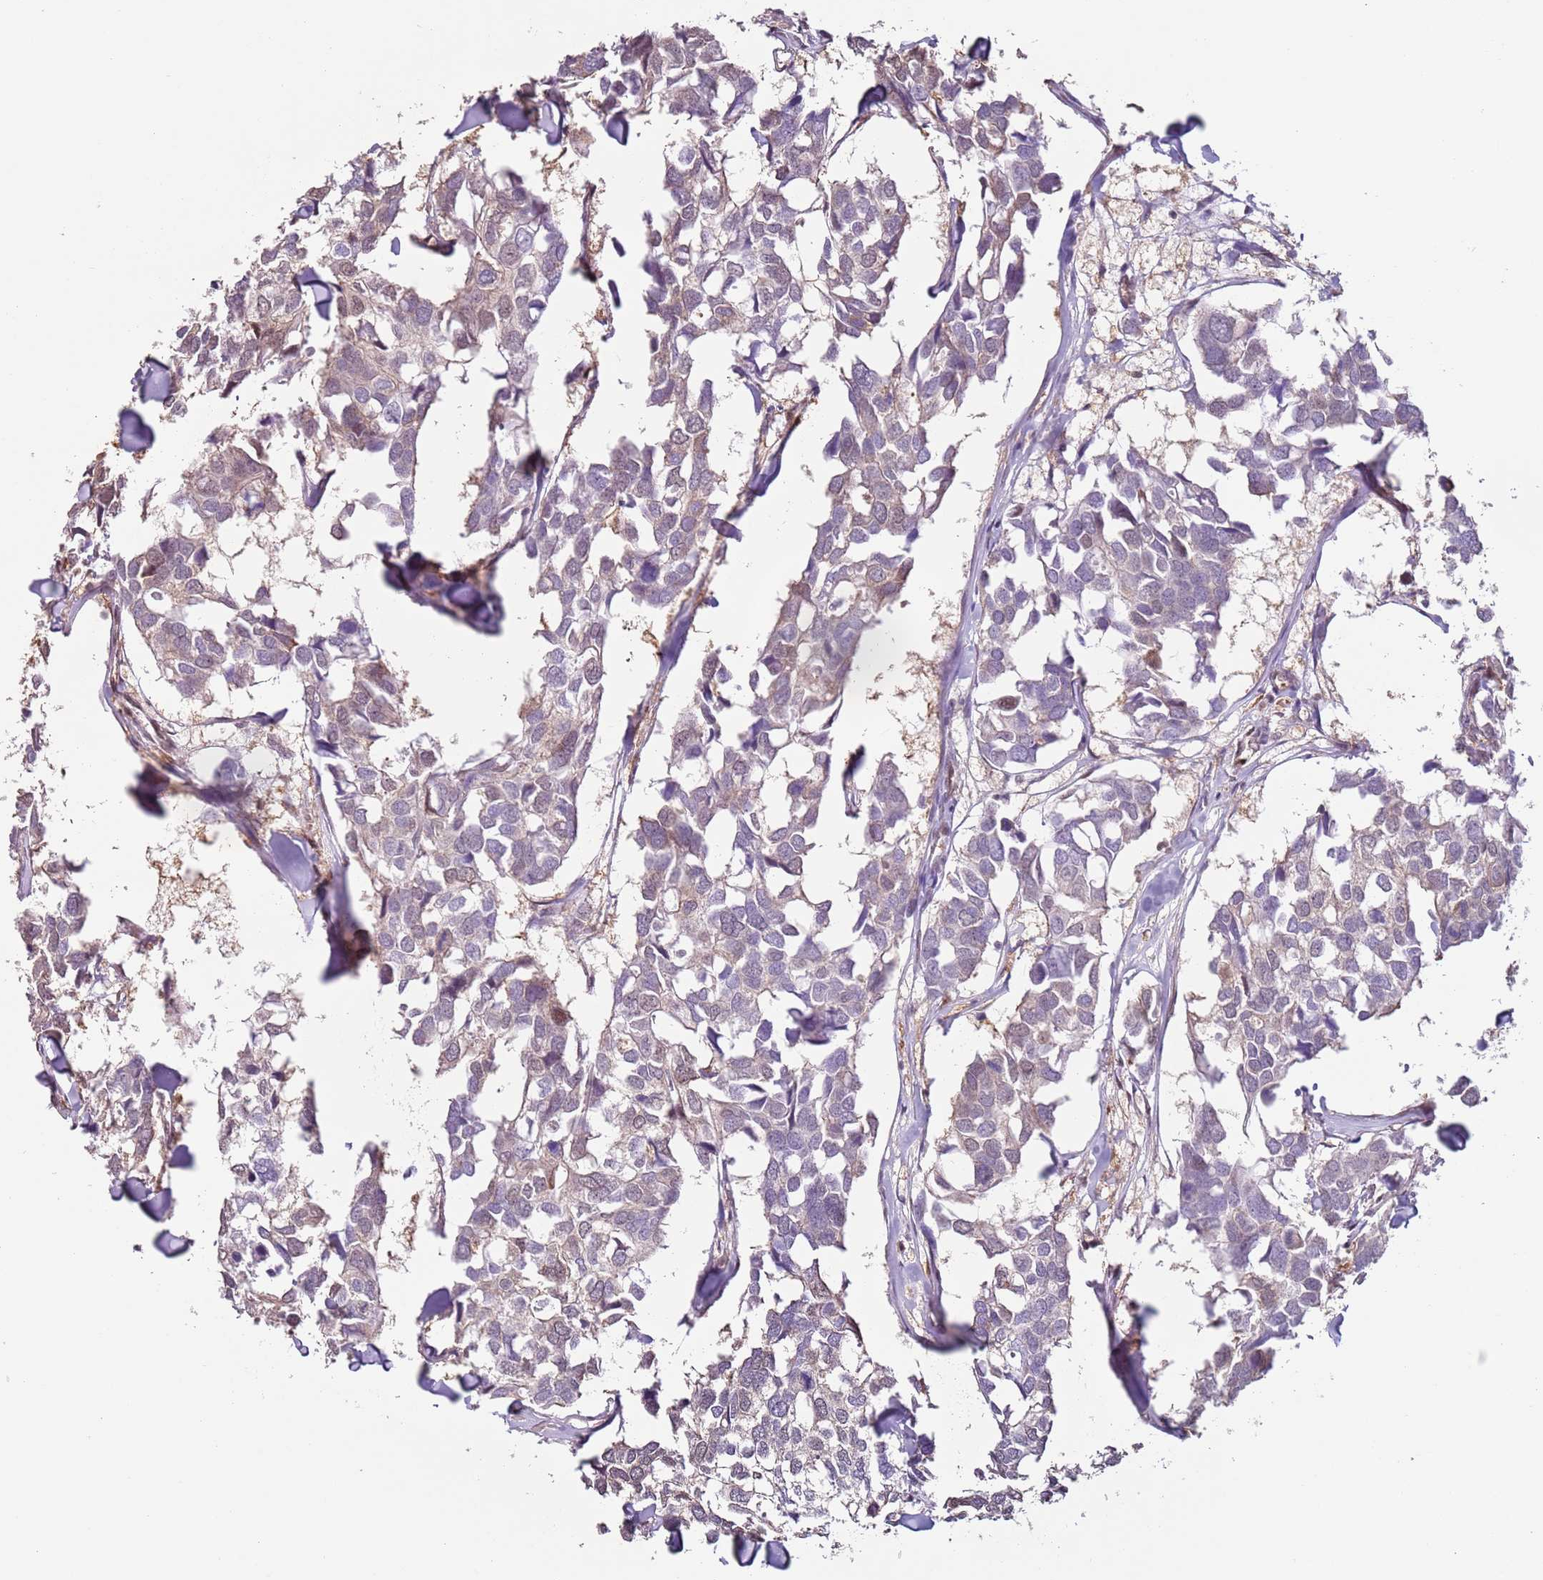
{"staining": {"intensity": "weak", "quantity": "<25%", "location": "nuclear"}, "tissue": "breast cancer", "cell_type": "Tumor cells", "image_type": "cancer", "snomed": [{"axis": "morphology", "description": "Duct carcinoma"}, {"axis": "topography", "description": "Breast"}], "caption": "DAB immunohistochemical staining of breast intraductal carcinoma displays no significant positivity in tumor cells.", "gene": "PSMD4", "patient": {"sex": "female", "age": 83}}